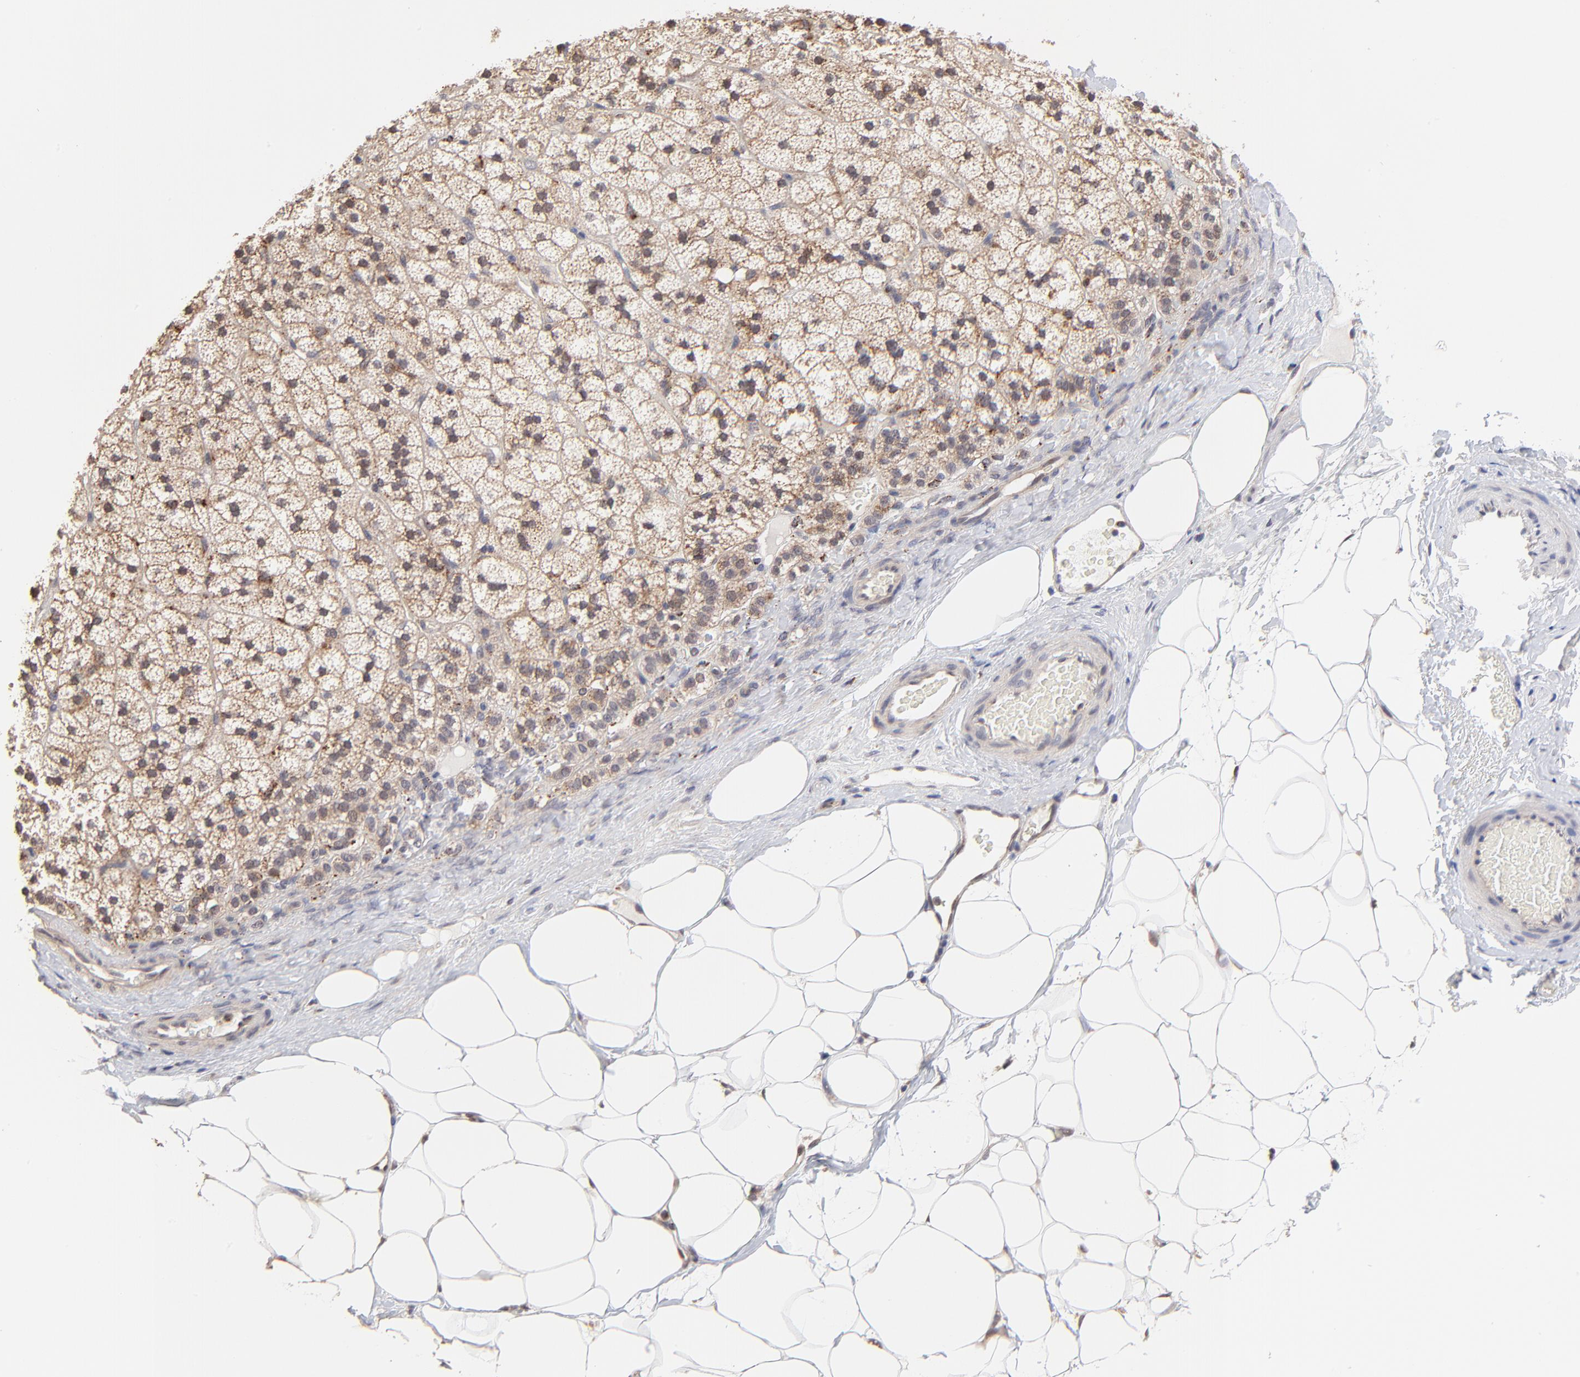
{"staining": {"intensity": "moderate", "quantity": "25%-75%", "location": "cytoplasmic/membranous"}, "tissue": "adrenal gland", "cell_type": "Glandular cells", "image_type": "normal", "snomed": [{"axis": "morphology", "description": "Normal tissue, NOS"}, {"axis": "topography", "description": "Adrenal gland"}], "caption": "Moderate cytoplasmic/membranous protein staining is present in about 25%-75% of glandular cells in adrenal gland. (IHC, brightfield microscopy, high magnification).", "gene": "PDE4B", "patient": {"sex": "male", "age": 35}}